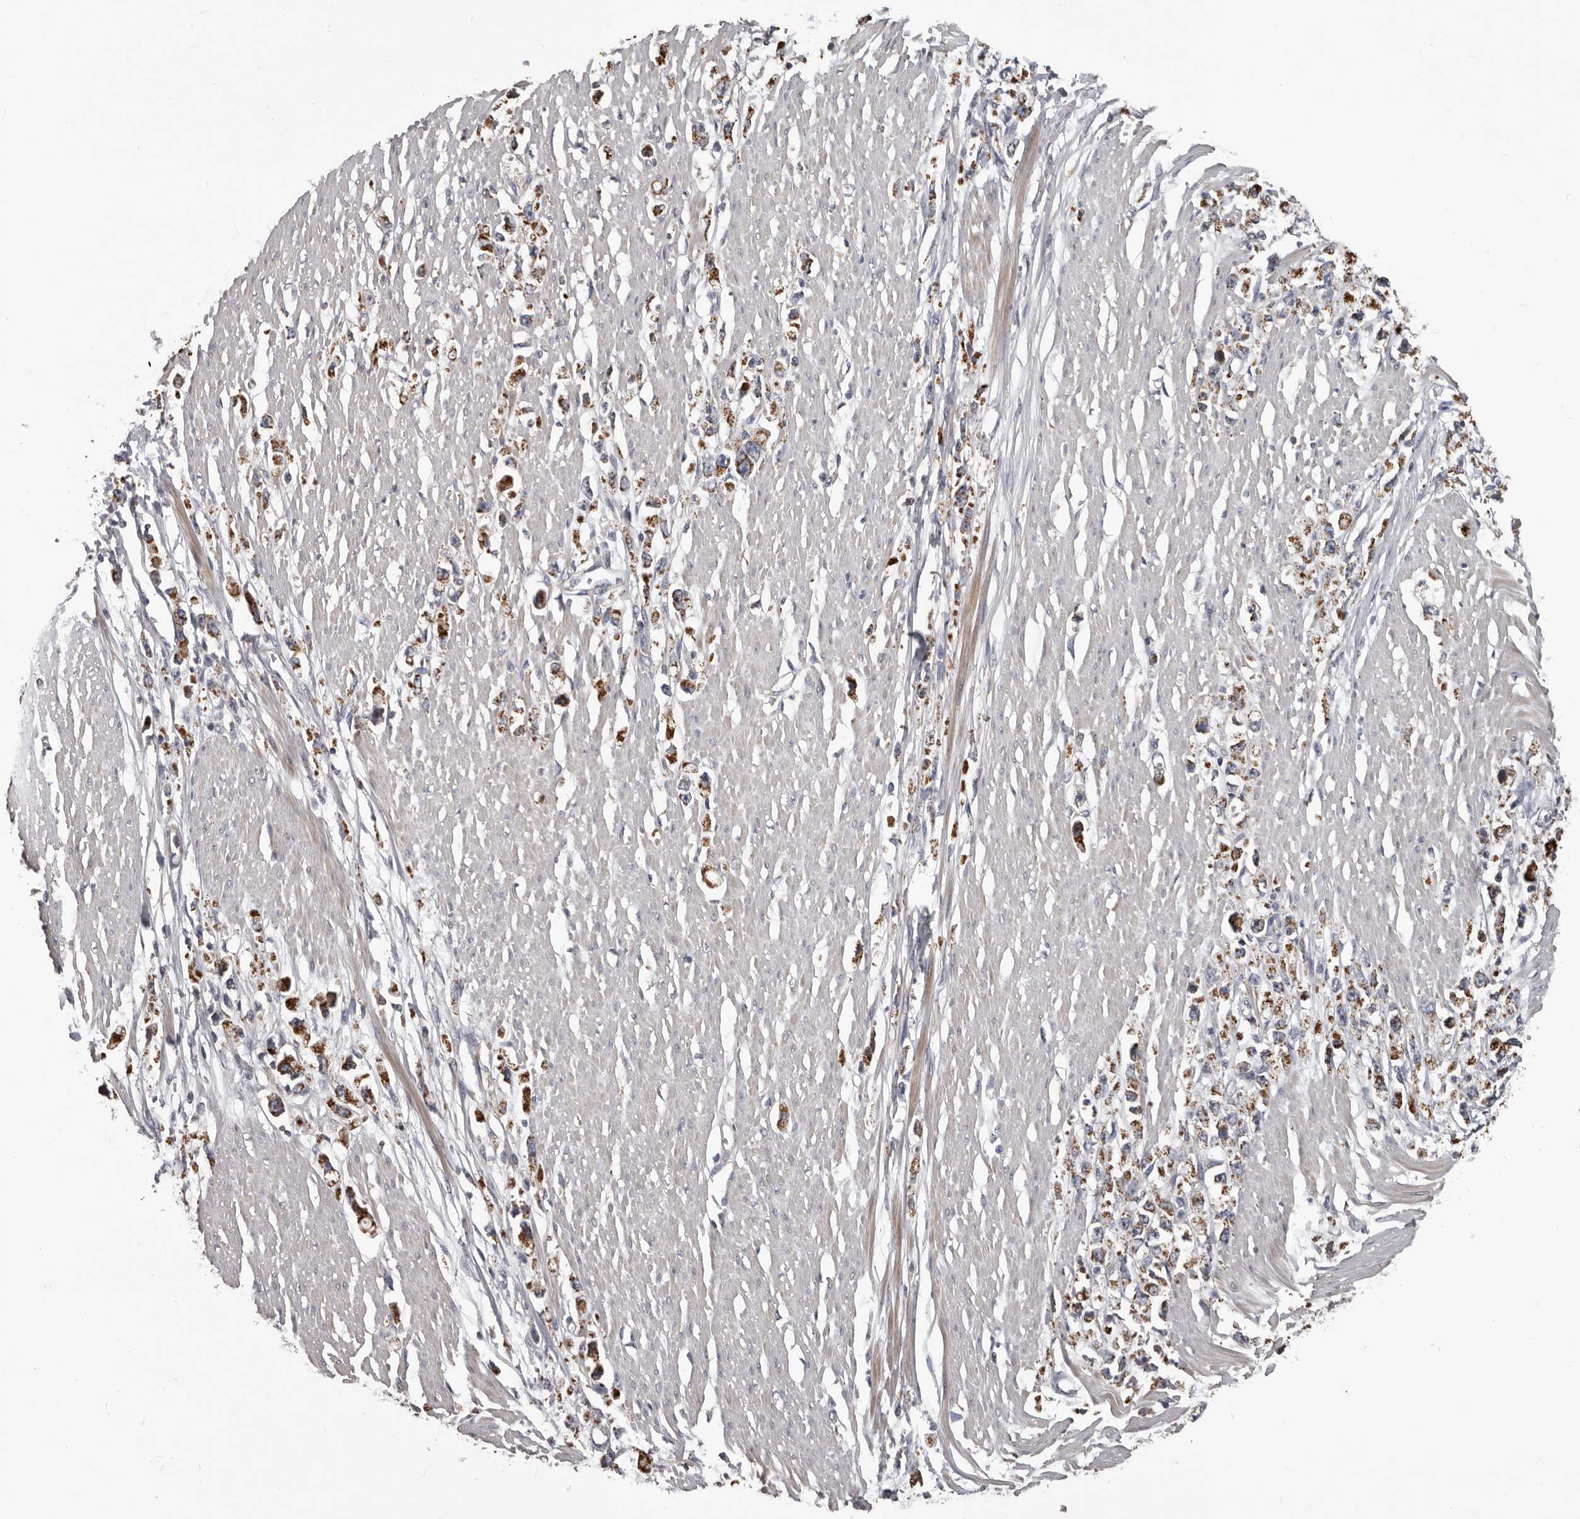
{"staining": {"intensity": "moderate", "quantity": ">75%", "location": "cytoplasmic/membranous"}, "tissue": "stomach cancer", "cell_type": "Tumor cells", "image_type": "cancer", "snomed": [{"axis": "morphology", "description": "Adenocarcinoma, NOS"}, {"axis": "topography", "description": "Stomach"}], "caption": "Protein analysis of stomach adenocarcinoma tissue exhibits moderate cytoplasmic/membranous expression in about >75% of tumor cells. (DAB = brown stain, brightfield microscopy at high magnification).", "gene": "ALDH5A1", "patient": {"sex": "female", "age": 59}}